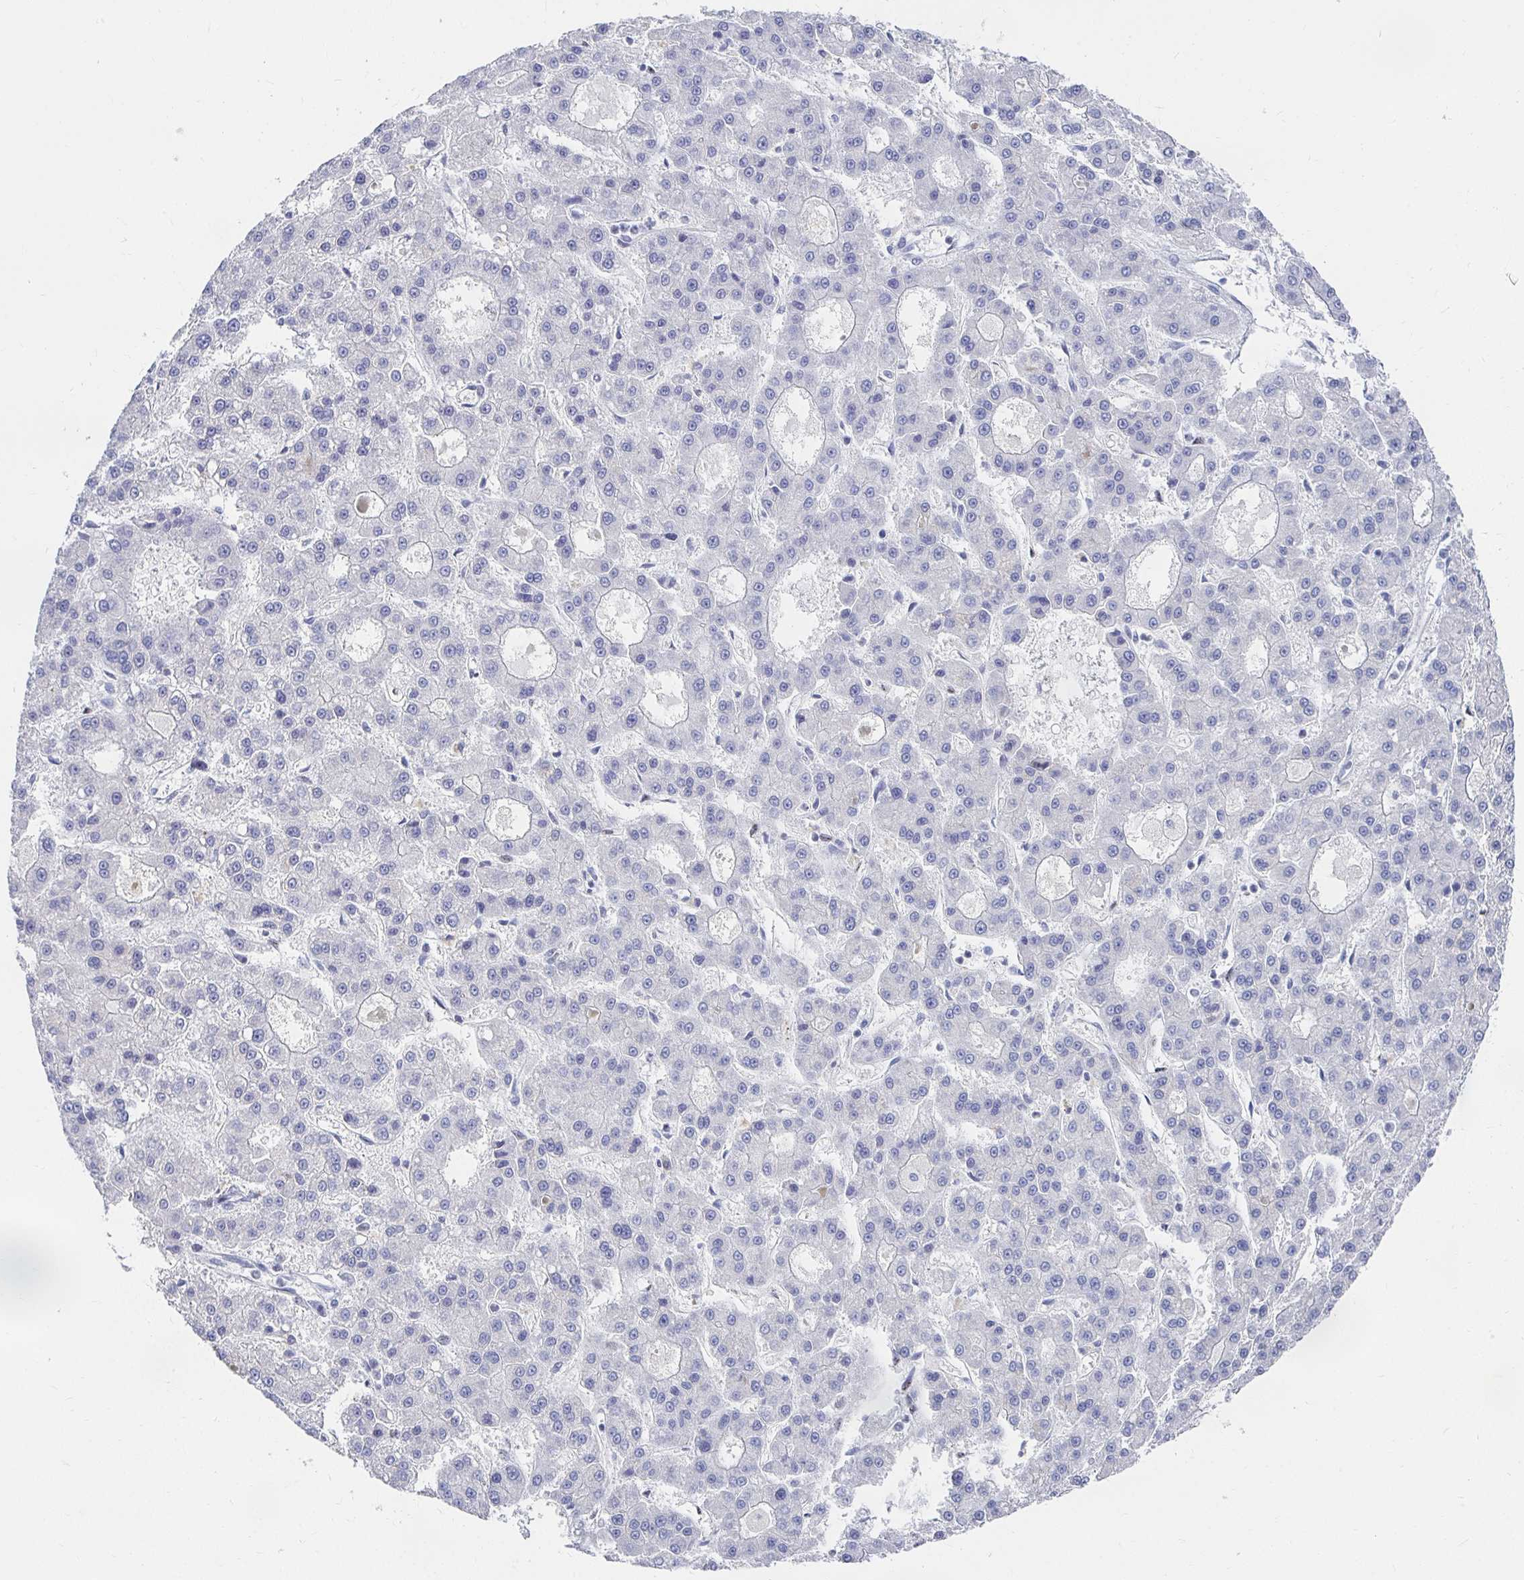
{"staining": {"intensity": "negative", "quantity": "none", "location": "none"}, "tissue": "liver cancer", "cell_type": "Tumor cells", "image_type": "cancer", "snomed": [{"axis": "morphology", "description": "Carcinoma, Hepatocellular, NOS"}, {"axis": "topography", "description": "Liver"}], "caption": "IHC of hepatocellular carcinoma (liver) exhibits no positivity in tumor cells.", "gene": "CLIC3", "patient": {"sex": "male", "age": 70}}